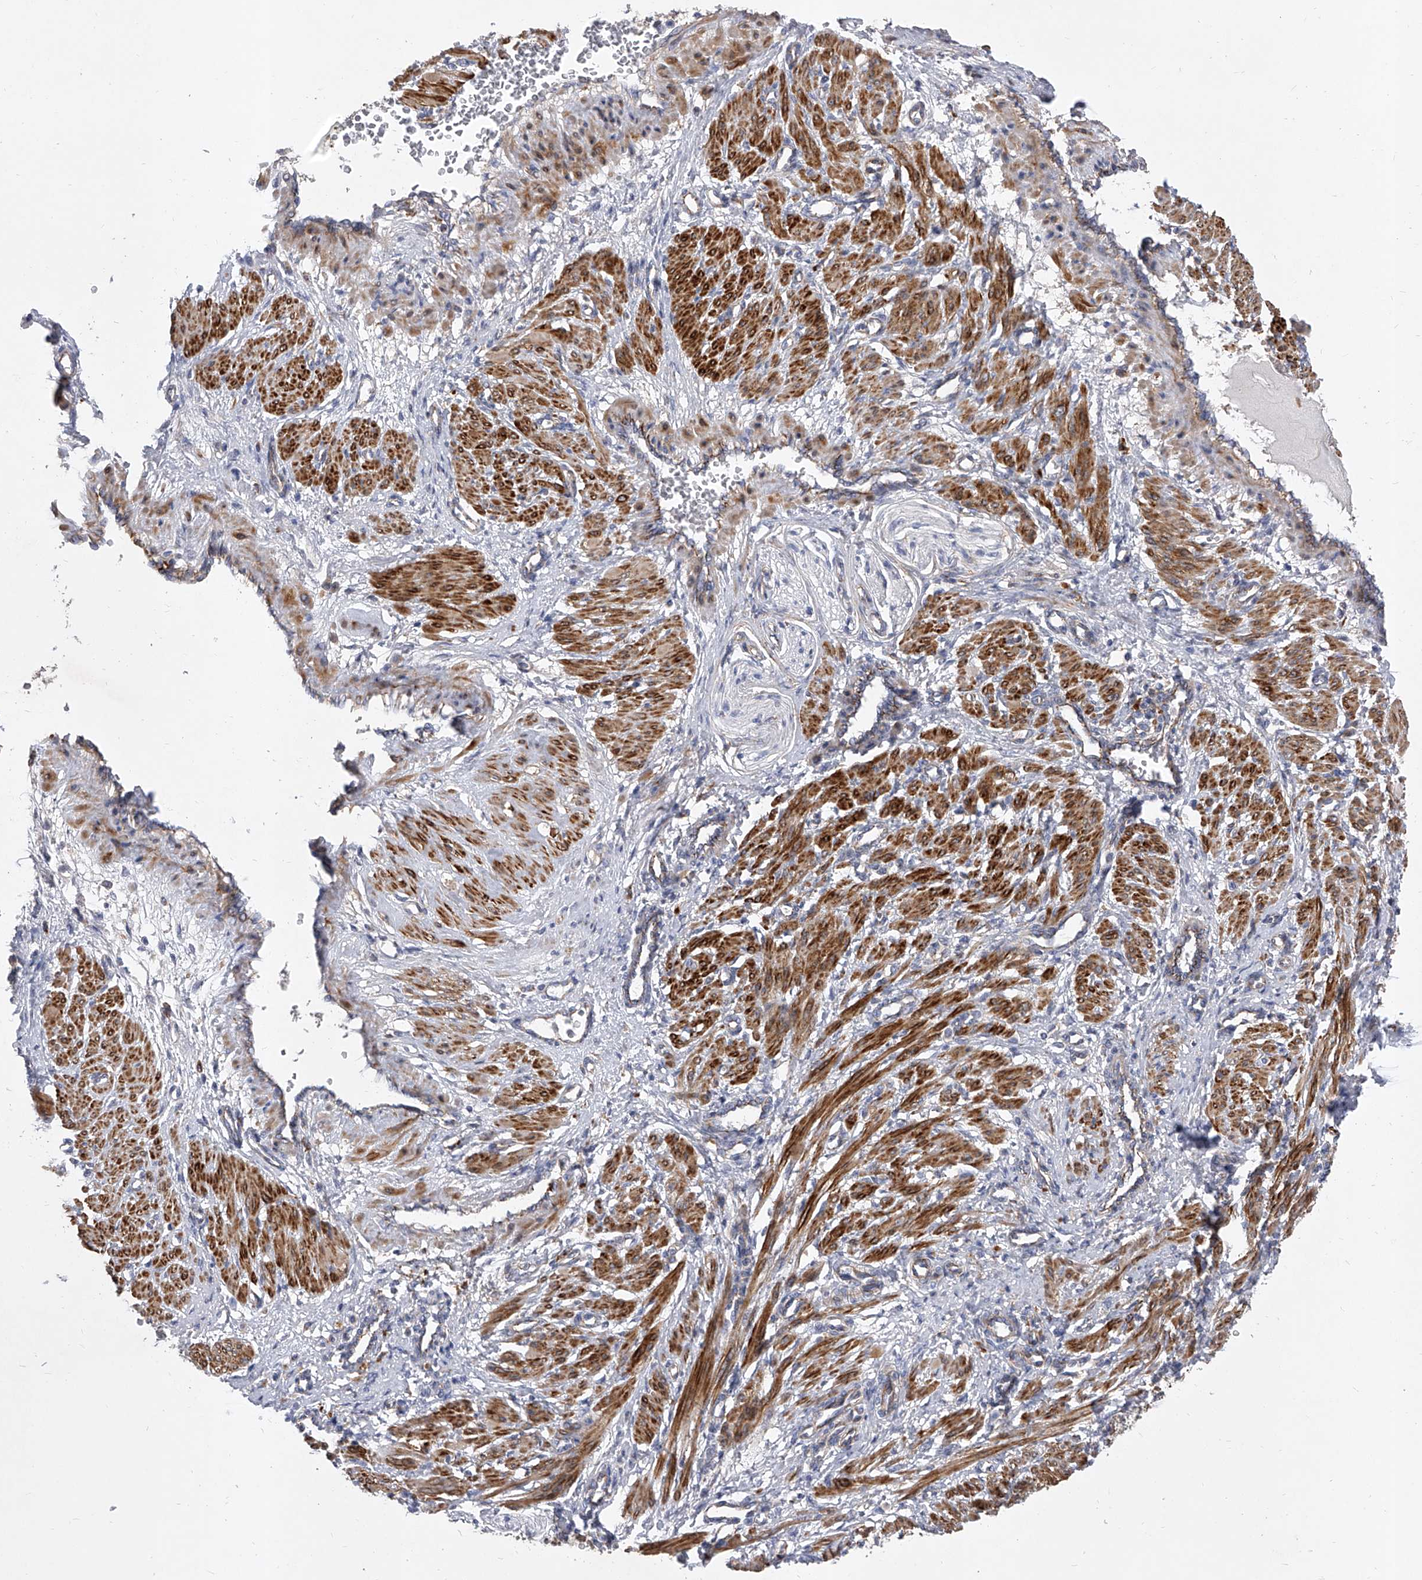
{"staining": {"intensity": "strong", "quantity": "25%-75%", "location": "cytoplasmic/membranous"}, "tissue": "smooth muscle", "cell_type": "Smooth muscle cells", "image_type": "normal", "snomed": [{"axis": "morphology", "description": "Normal tissue, NOS"}, {"axis": "topography", "description": "Endometrium"}], "caption": "Immunohistochemistry (DAB (3,3'-diaminobenzidine)) staining of unremarkable smooth muscle displays strong cytoplasmic/membranous protein positivity in about 25%-75% of smooth muscle cells.", "gene": "ENSG00000250424", "patient": {"sex": "female", "age": 33}}